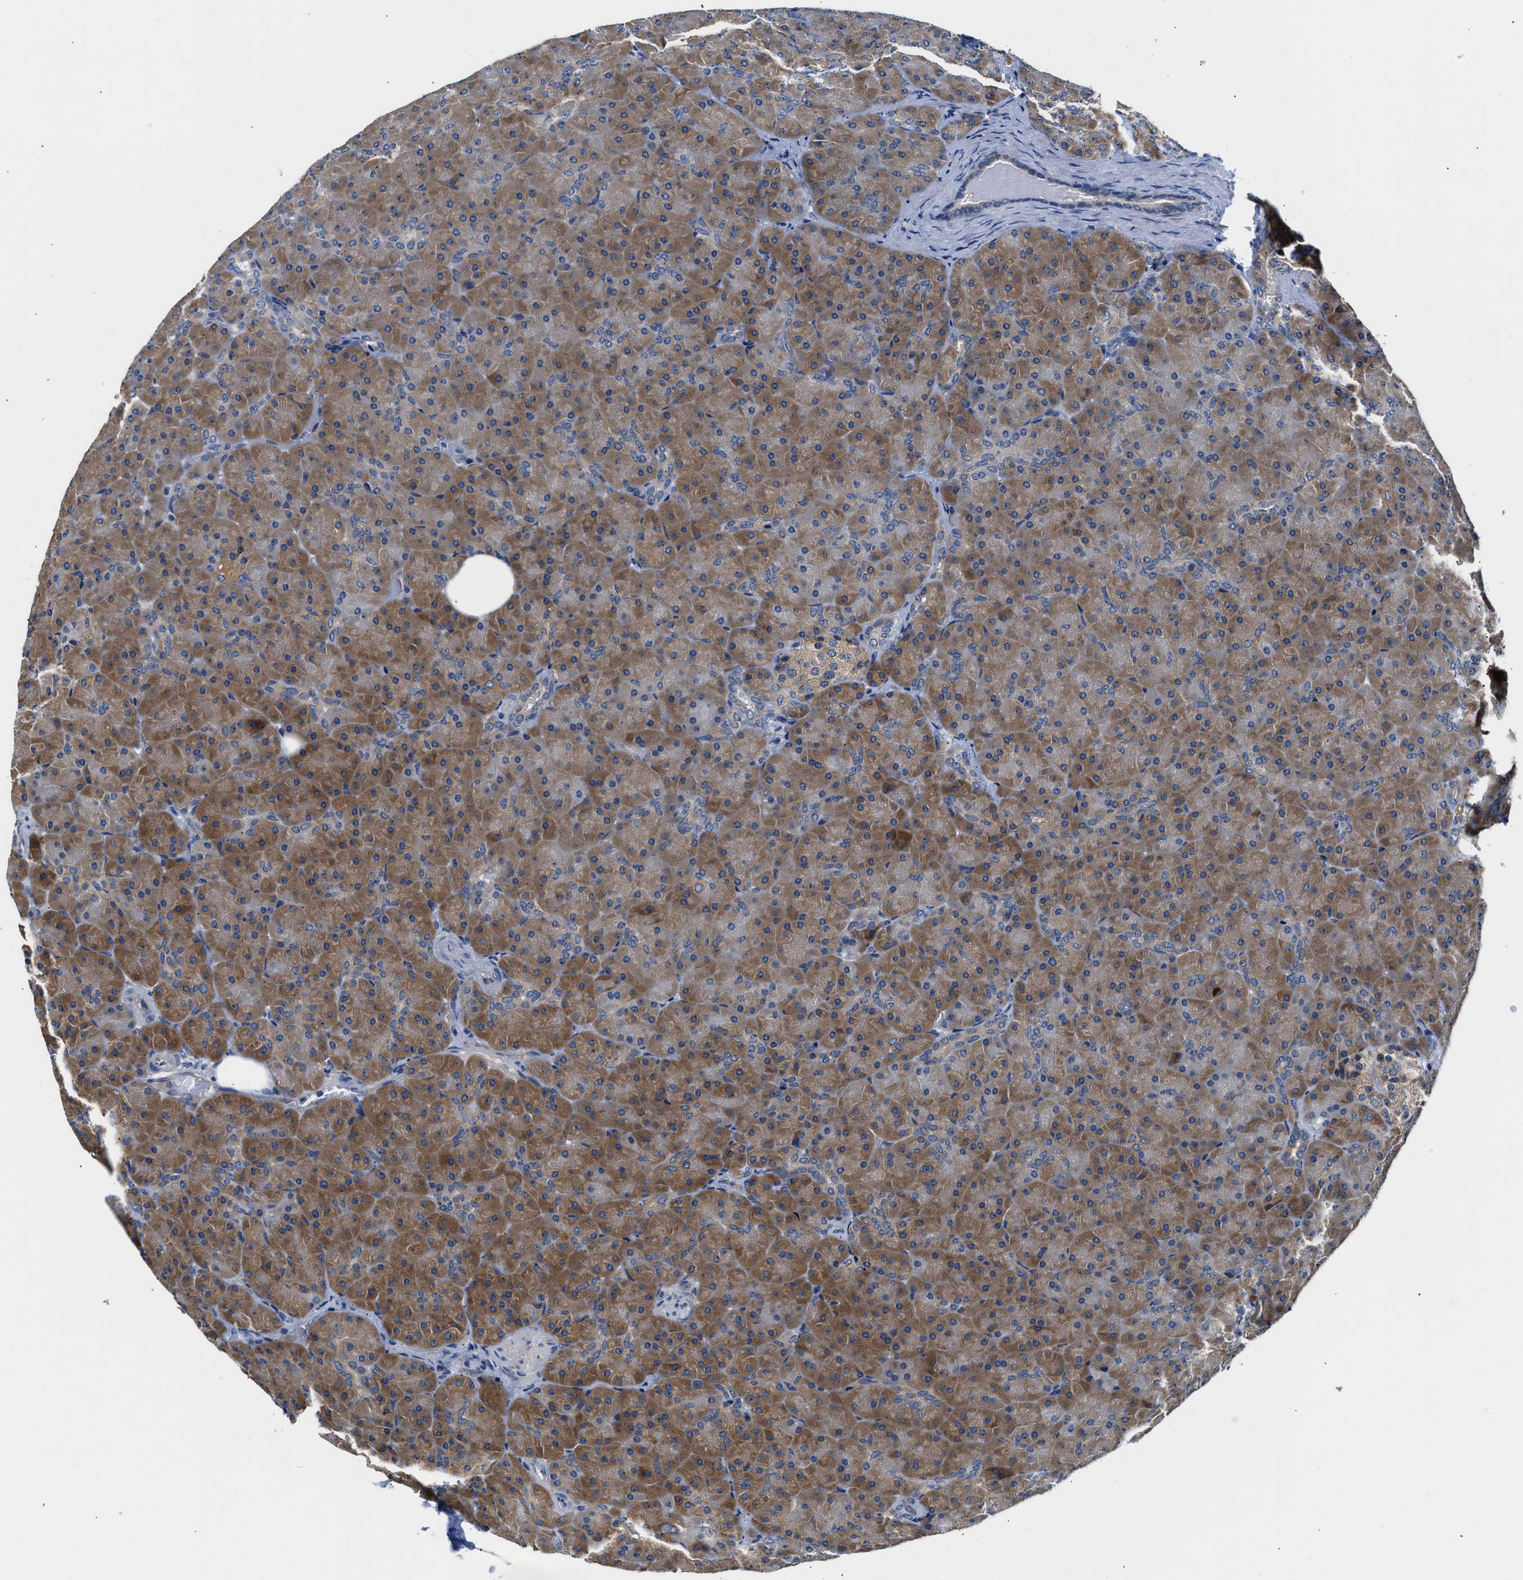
{"staining": {"intensity": "moderate", "quantity": ">75%", "location": "cytoplasmic/membranous"}, "tissue": "pancreas", "cell_type": "Exocrine glandular cells", "image_type": "normal", "snomed": [{"axis": "morphology", "description": "Normal tissue, NOS"}, {"axis": "topography", "description": "Pancreas"}], "caption": "Immunohistochemistry of benign human pancreas exhibits medium levels of moderate cytoplasmic/membranous positivity in approximately >75% of exocrine glandular cells.", "gene": "FAM185A", "patient": {"sex": "male", "age": 66}}